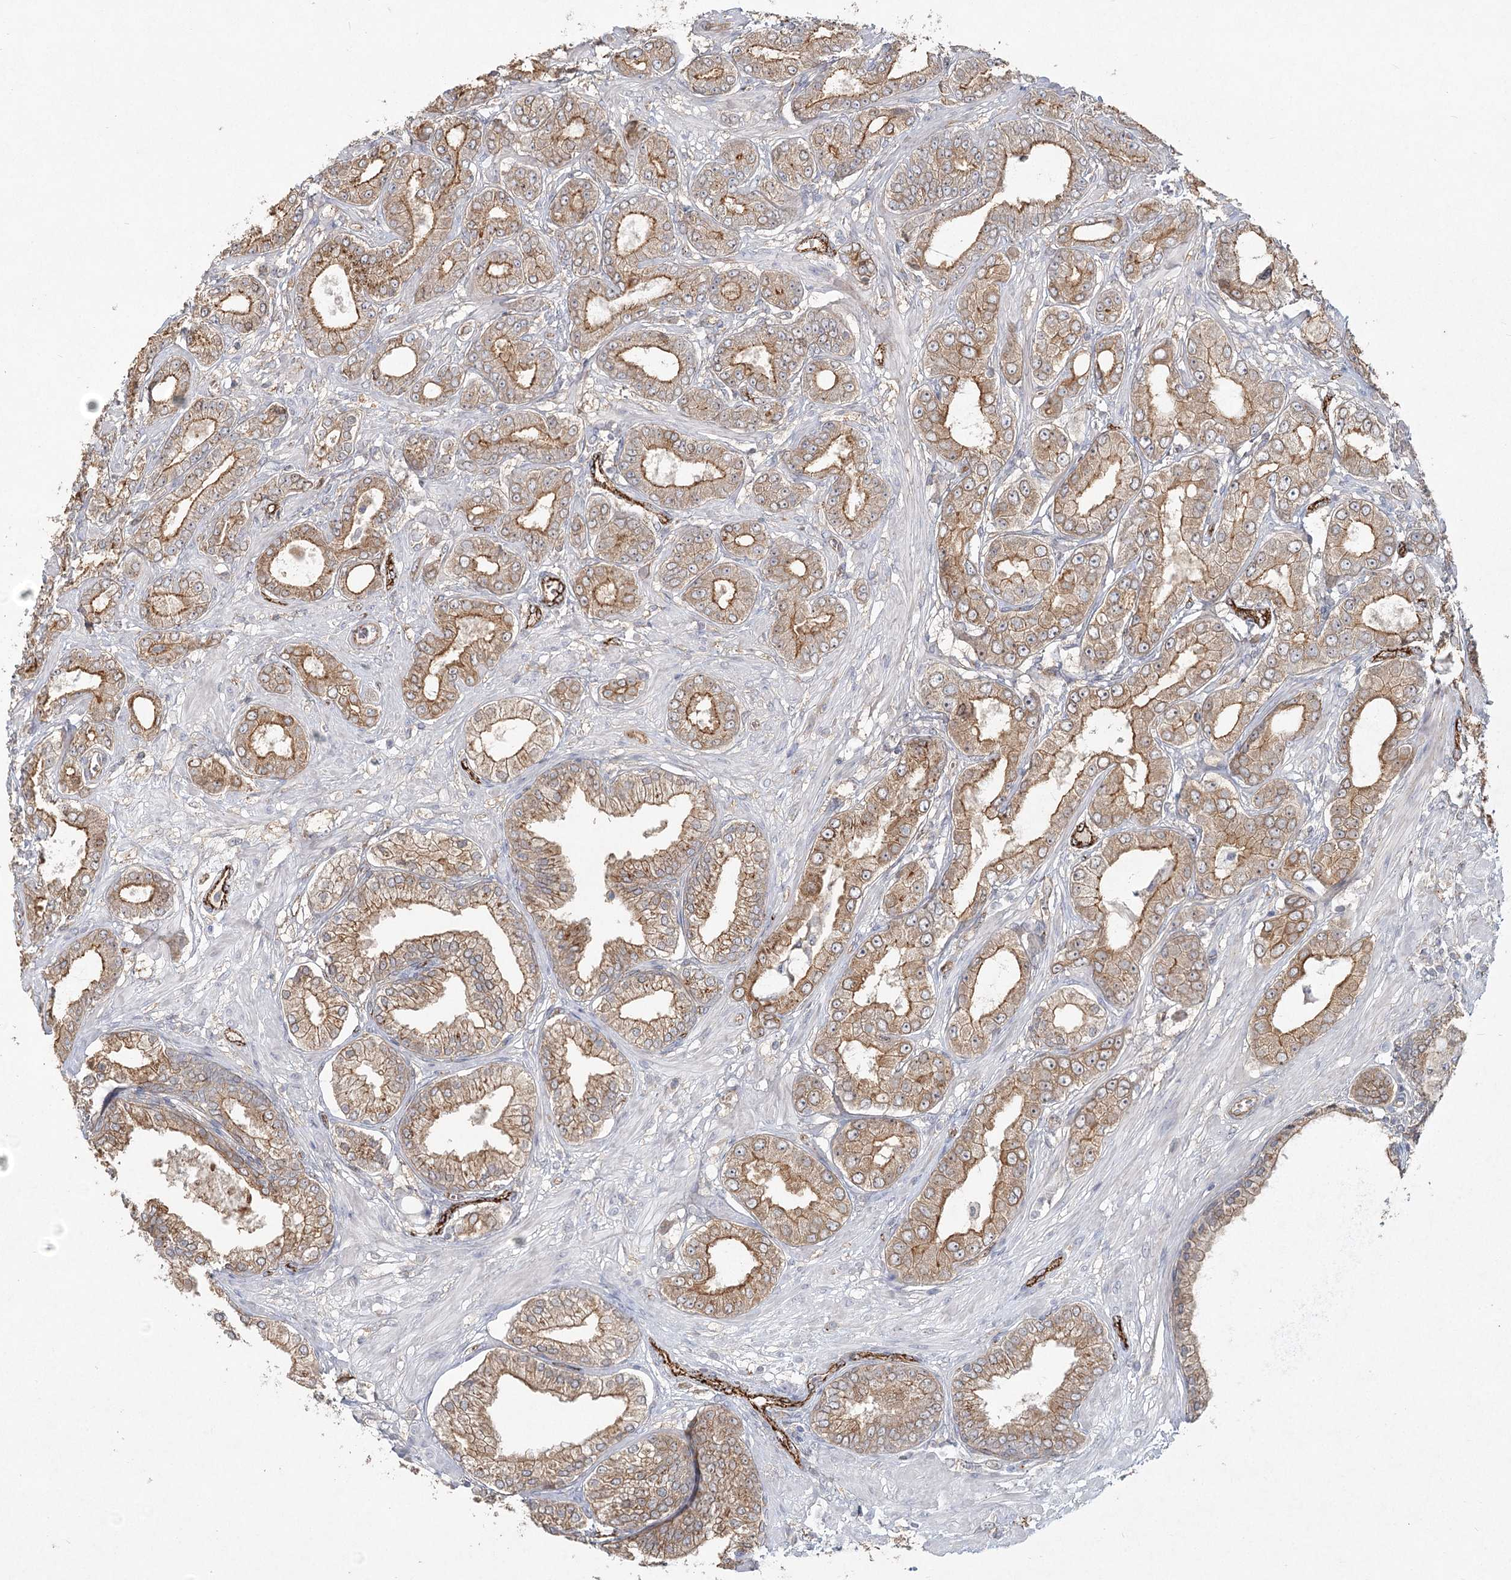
{"staining": {"intensity": "moderate", "quantity": ">75%", "location": "cytoplasmic/membranous"}, "tissue": "prostate cancer", "cell_type": "Tumor cells", "image_type": "cancer", "snomed": [{"axis": "morphology", "description": "Adenocarcinoma, Low grade"}, {"axis": "topography", "description": "Prostate"}], "caption": "The histopathology image exhibits immunohistochemical staining of prostate adenocarcinoma (low-grade). There is moderate cytoplasmic/membranous positivity is appreciated in approximately >75% of tumor cells. (brown staining indicates protein expression, while blue staining denotes nuclei).", "gene": "KBTBD4", "patient": {"sex": "male", "age": 63}}